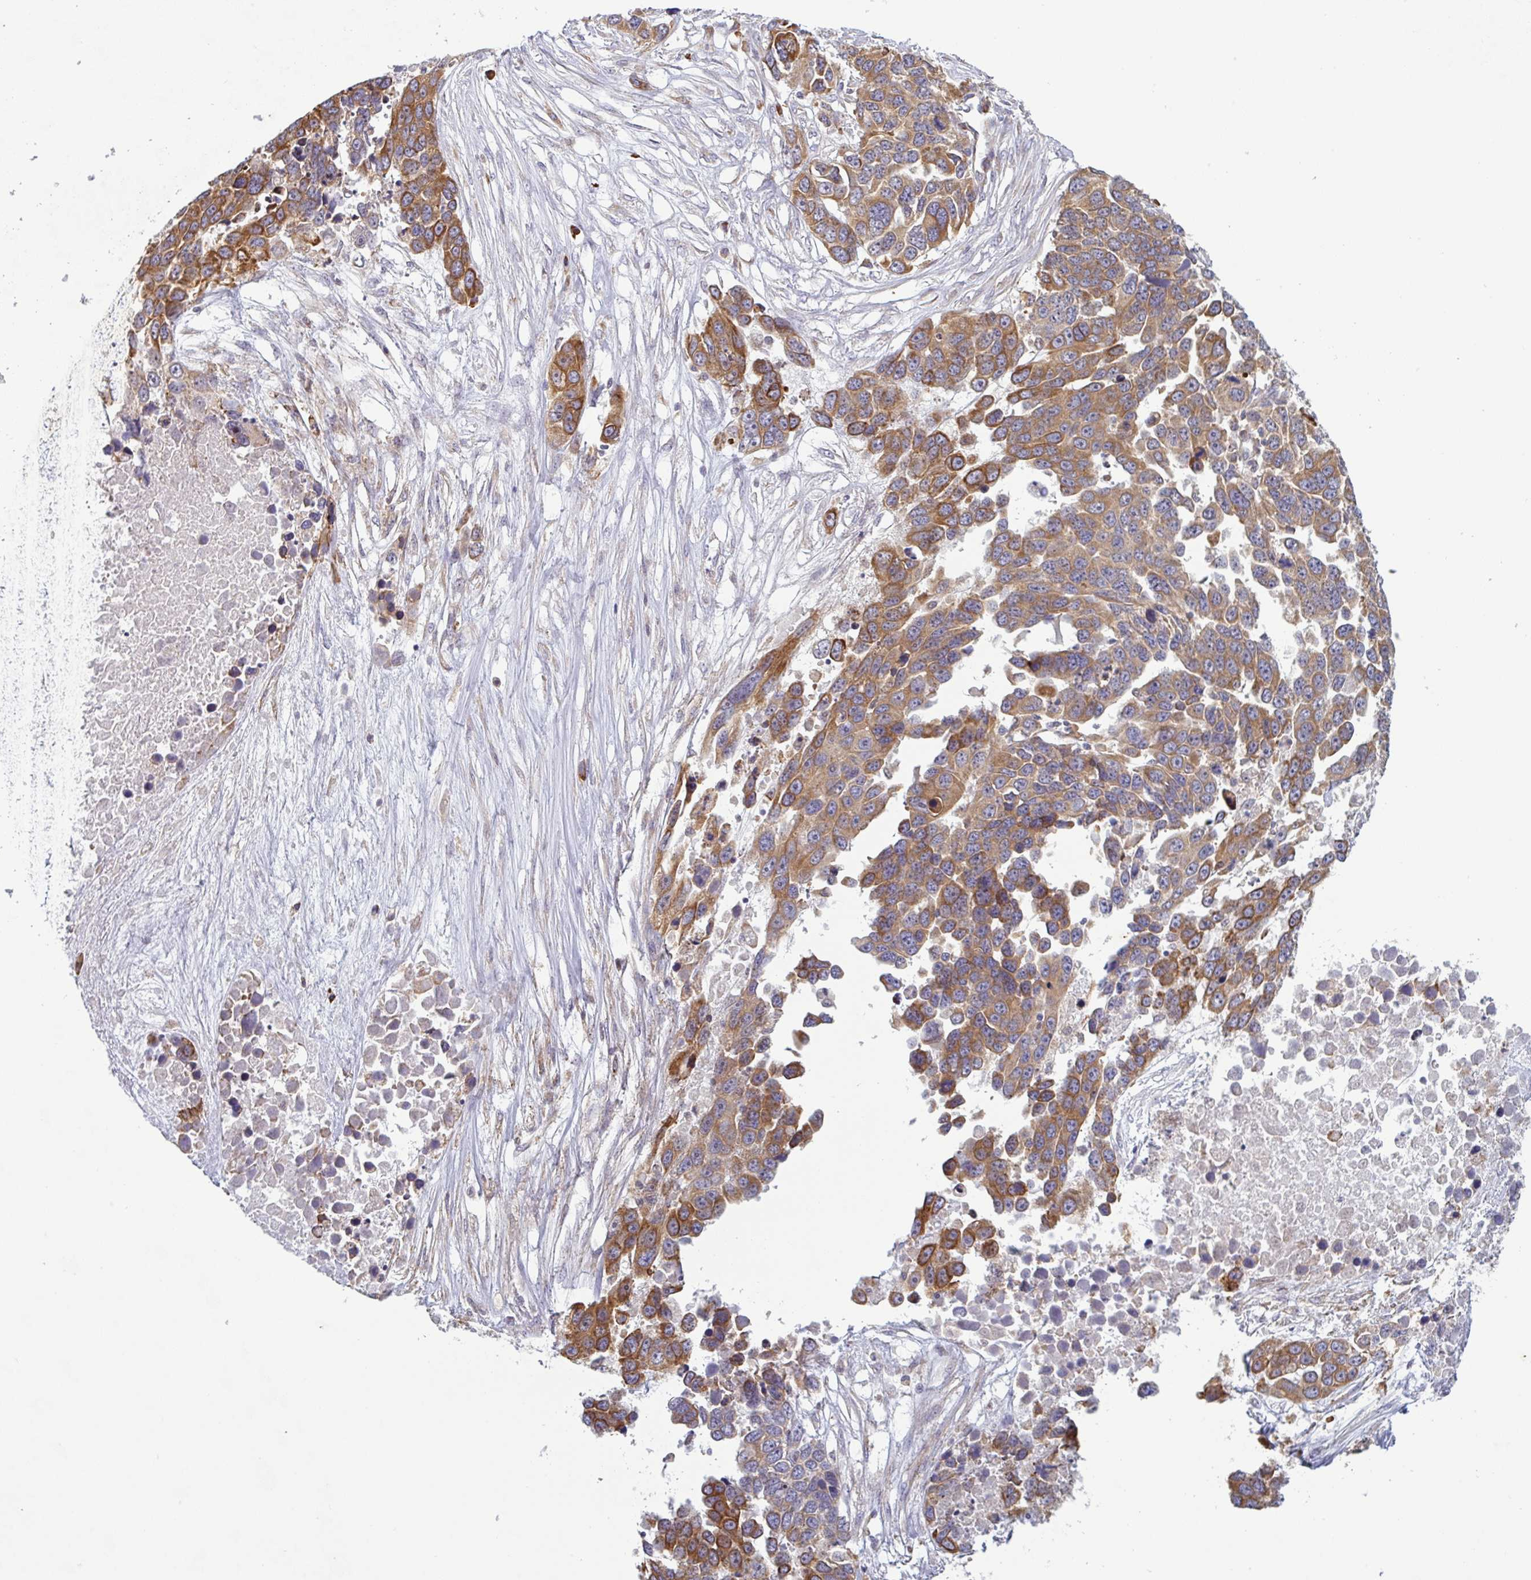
{"staining": {"intensity": "strong", "quantity": ">75%", "location": "cytoplasmic/membranous"}, "tissue": "ovarian cancer", "cell_type": "Tumor cells", "image_type": "cancer", "snomed": [{"axis": "morphology", "description": "Cystadenocarcinoma, serous, NOS"}, {"axis": "topography", "description": "Ovary"}], "caption": "The histopathology image shows a brown stain indicating the presence of a protein in the cytoplasmic/membranous of tumor cells in ovarian cancer.", "gene": "RIT1", "patient": {"sex": "female", "age": 76}}